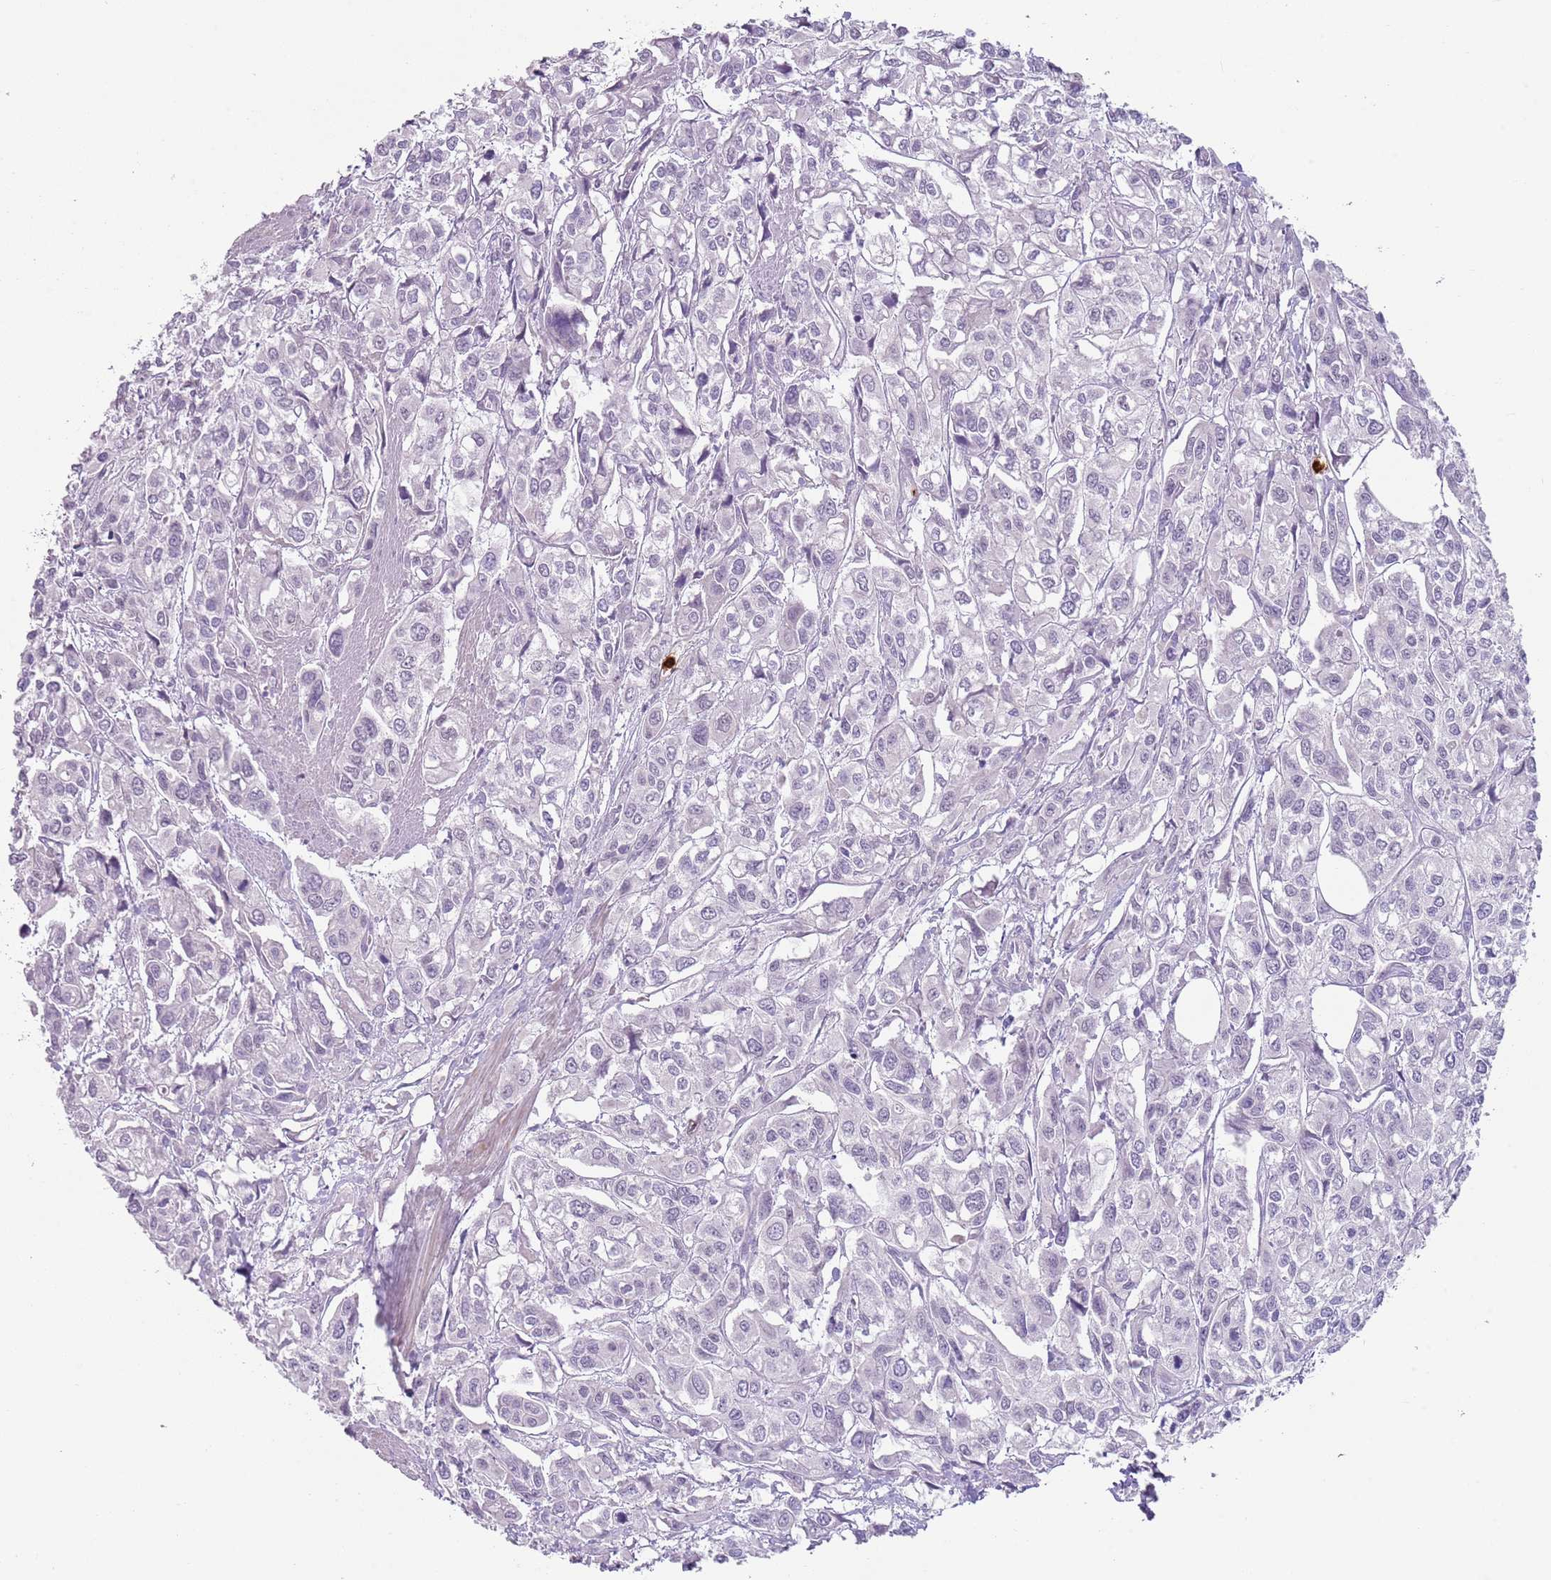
{"staining": {"intensity": "negative", "quantity": "none", "location": "none"}, "tissue": "urothelial cancer", "cell_type": "Tumor cells", "image_type": "cancer", "snomed": [{"axis": "morphology", "description": "Urothelial carcinoma, High grade"}, {"axis": "topography", "description": "Urinary bladder"}], "caption": "Immunohistochemistry of urothelial carcinoma (high-grade) demonstrates no expression in tumor cells. (Brightfield microscopy of DAB immunohistochemistry at high magnification).", "gene": "CD177", "patient": {"sex": "male", "age": 67}}